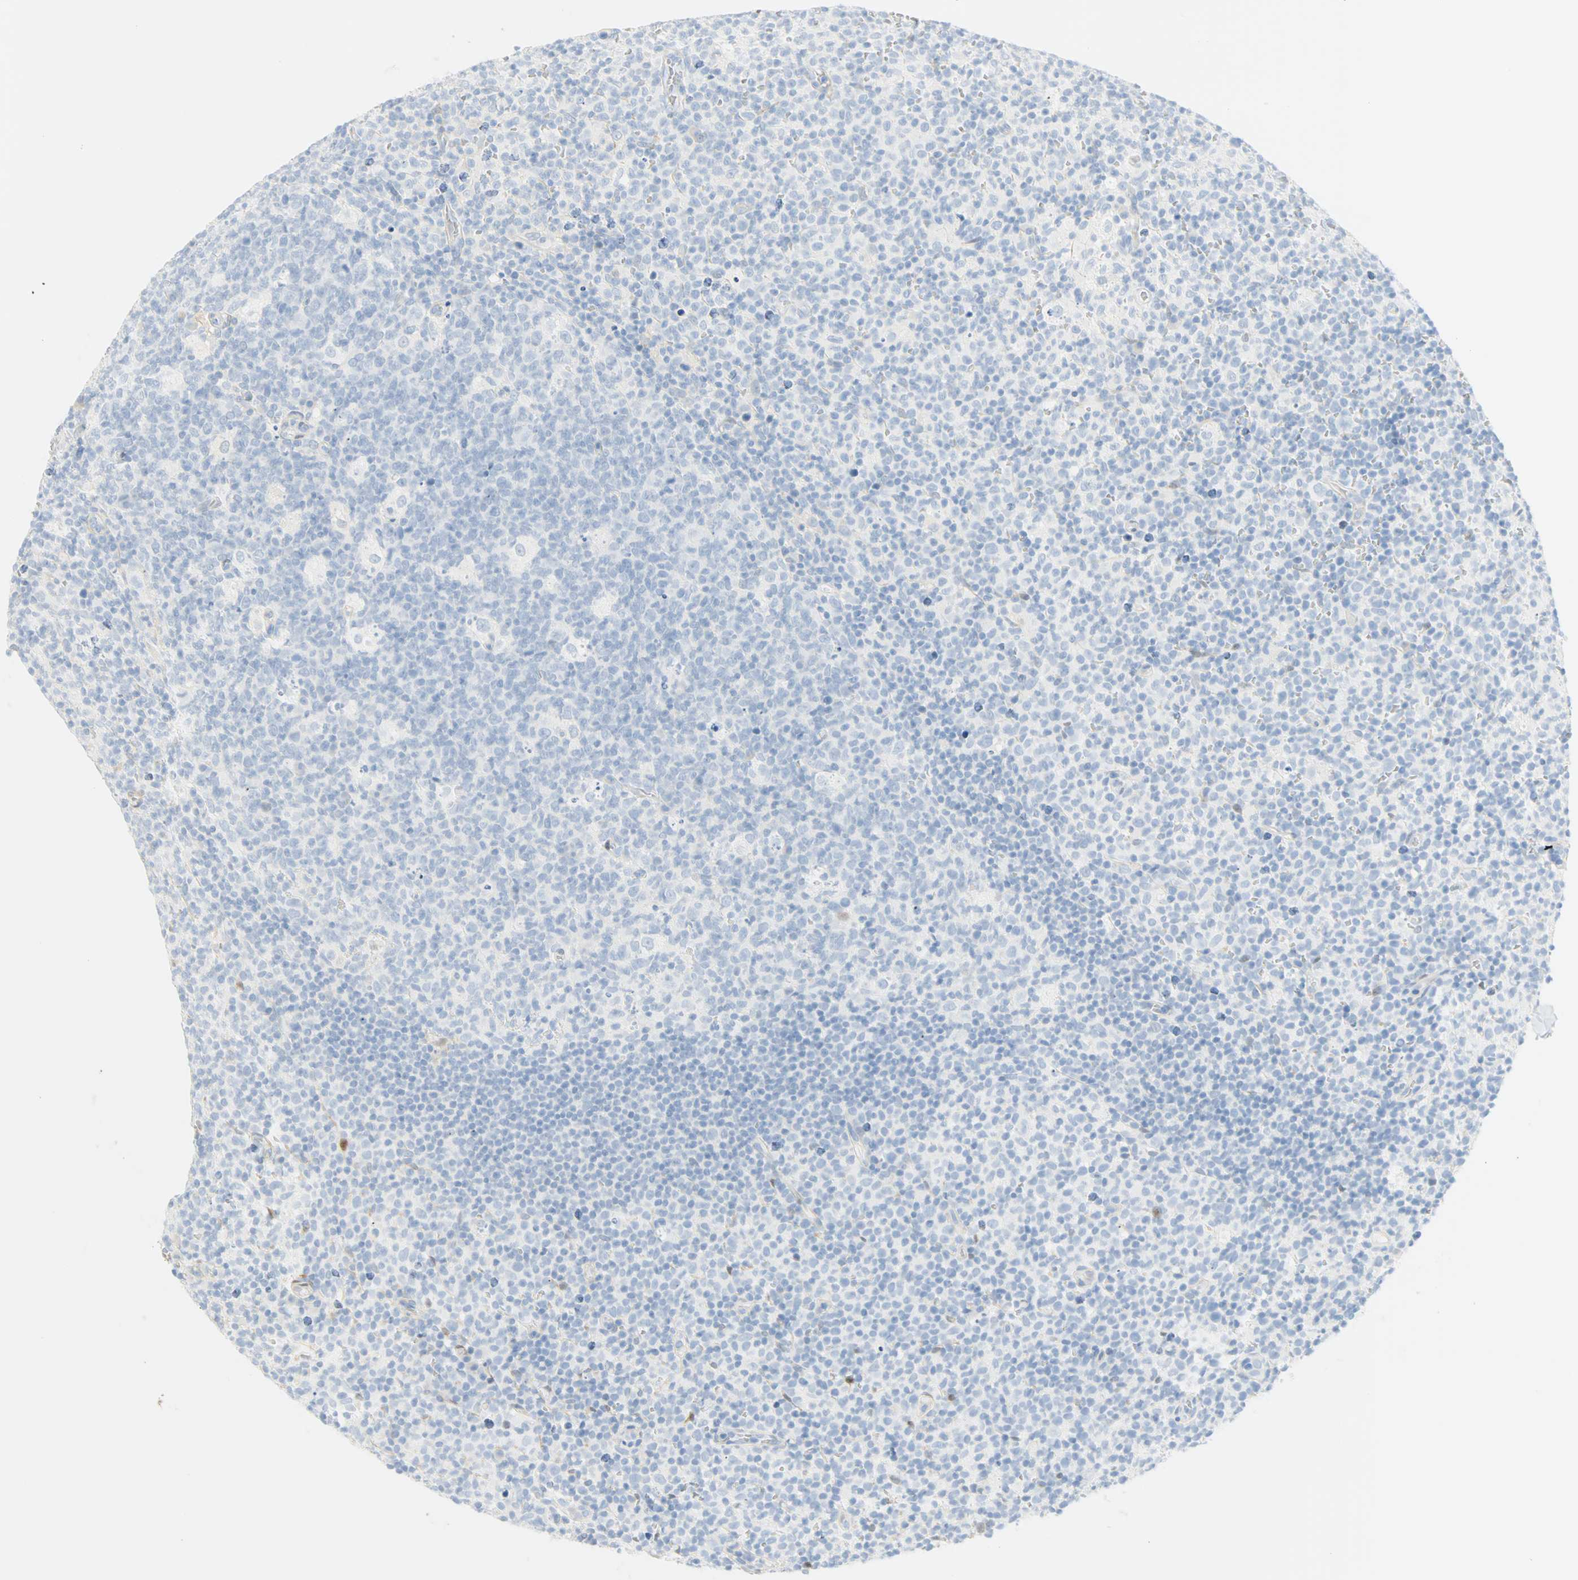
{"staining": {"intensity": "negative", "quantity": "none", "location": "none"}, "tissue": "lymph node", "cell_type": "Germinal center cells", "image_type": "normal", "snomed": [{"axis": "morphology", "description": "Normal tissue, NOS"}, {"axis": "morphology", "description": "Inflammation, NOS"}, {"axis": "topography", "description": "Lymph node"}], "caption": "Immunohistochemical staining of unremarkable human lymph node displays no significant staining in germinal center cells. Nuclei are stained in blue.", "gene": "SELENBP1", "patient": {"sex": "male", "age": 55}}